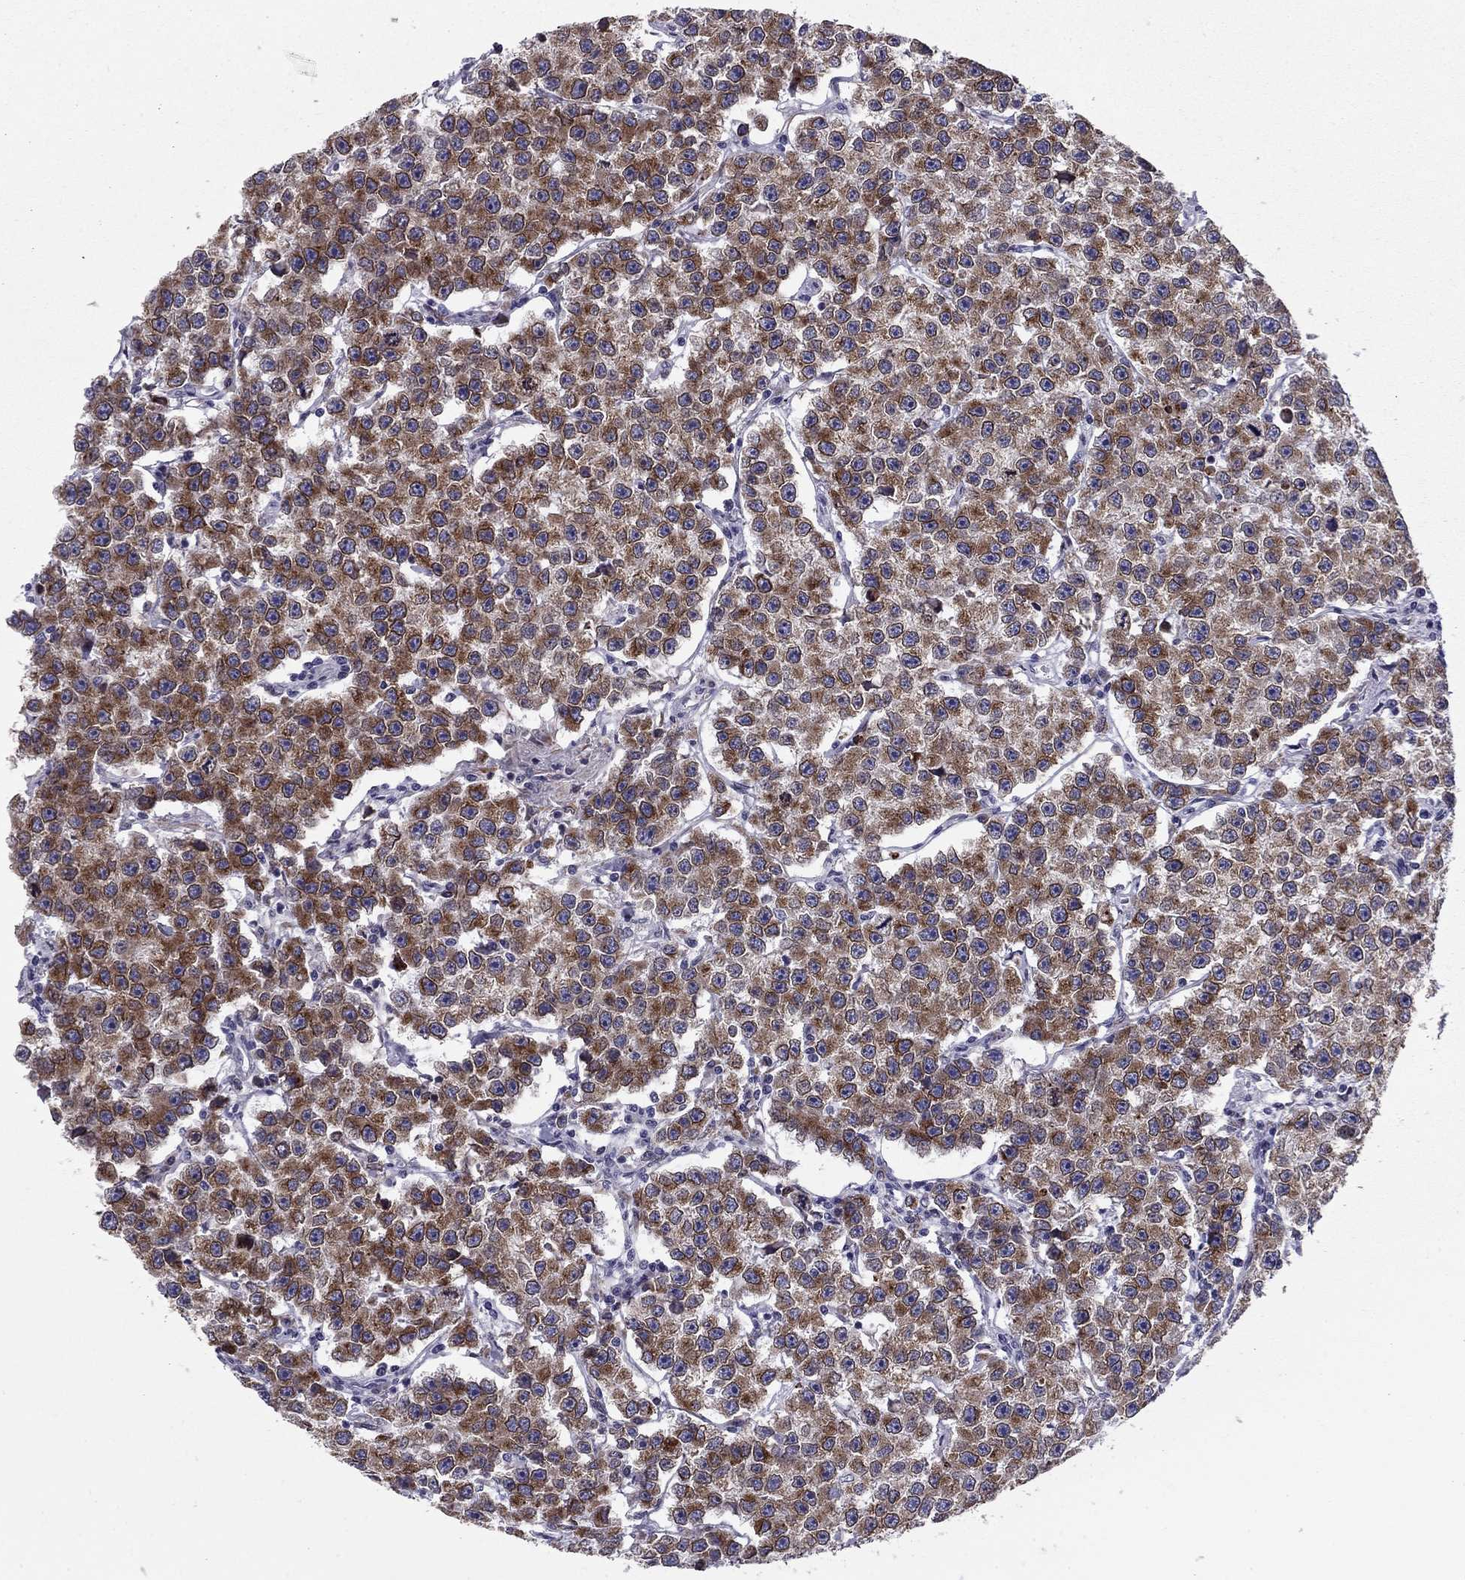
{"staining": {"intensity": "strong", "quantity": "25%-75%", "location": "cytoplasmic/membranous"}, "tissue": "testis cancer", "cell_type": "Tumor cells", "image_type": "cancer", "snomed": [{"axis": "morphology", "description": "Seminoma, NOS"}, {"axis": "topography", "description": "Testis"}], "caption": "Immunohistochemical staining of testis cancer reveals high levels of strong cytoplasmic/membranous positivity in about 25%-75% of tumor cells. The protein is stained brown, and the nuclei are stained in blue (DAB IHC with brightfield microscopy, high magnification).", "gene": "TMED3", "patient": {"sex": "male", "age": 59}}